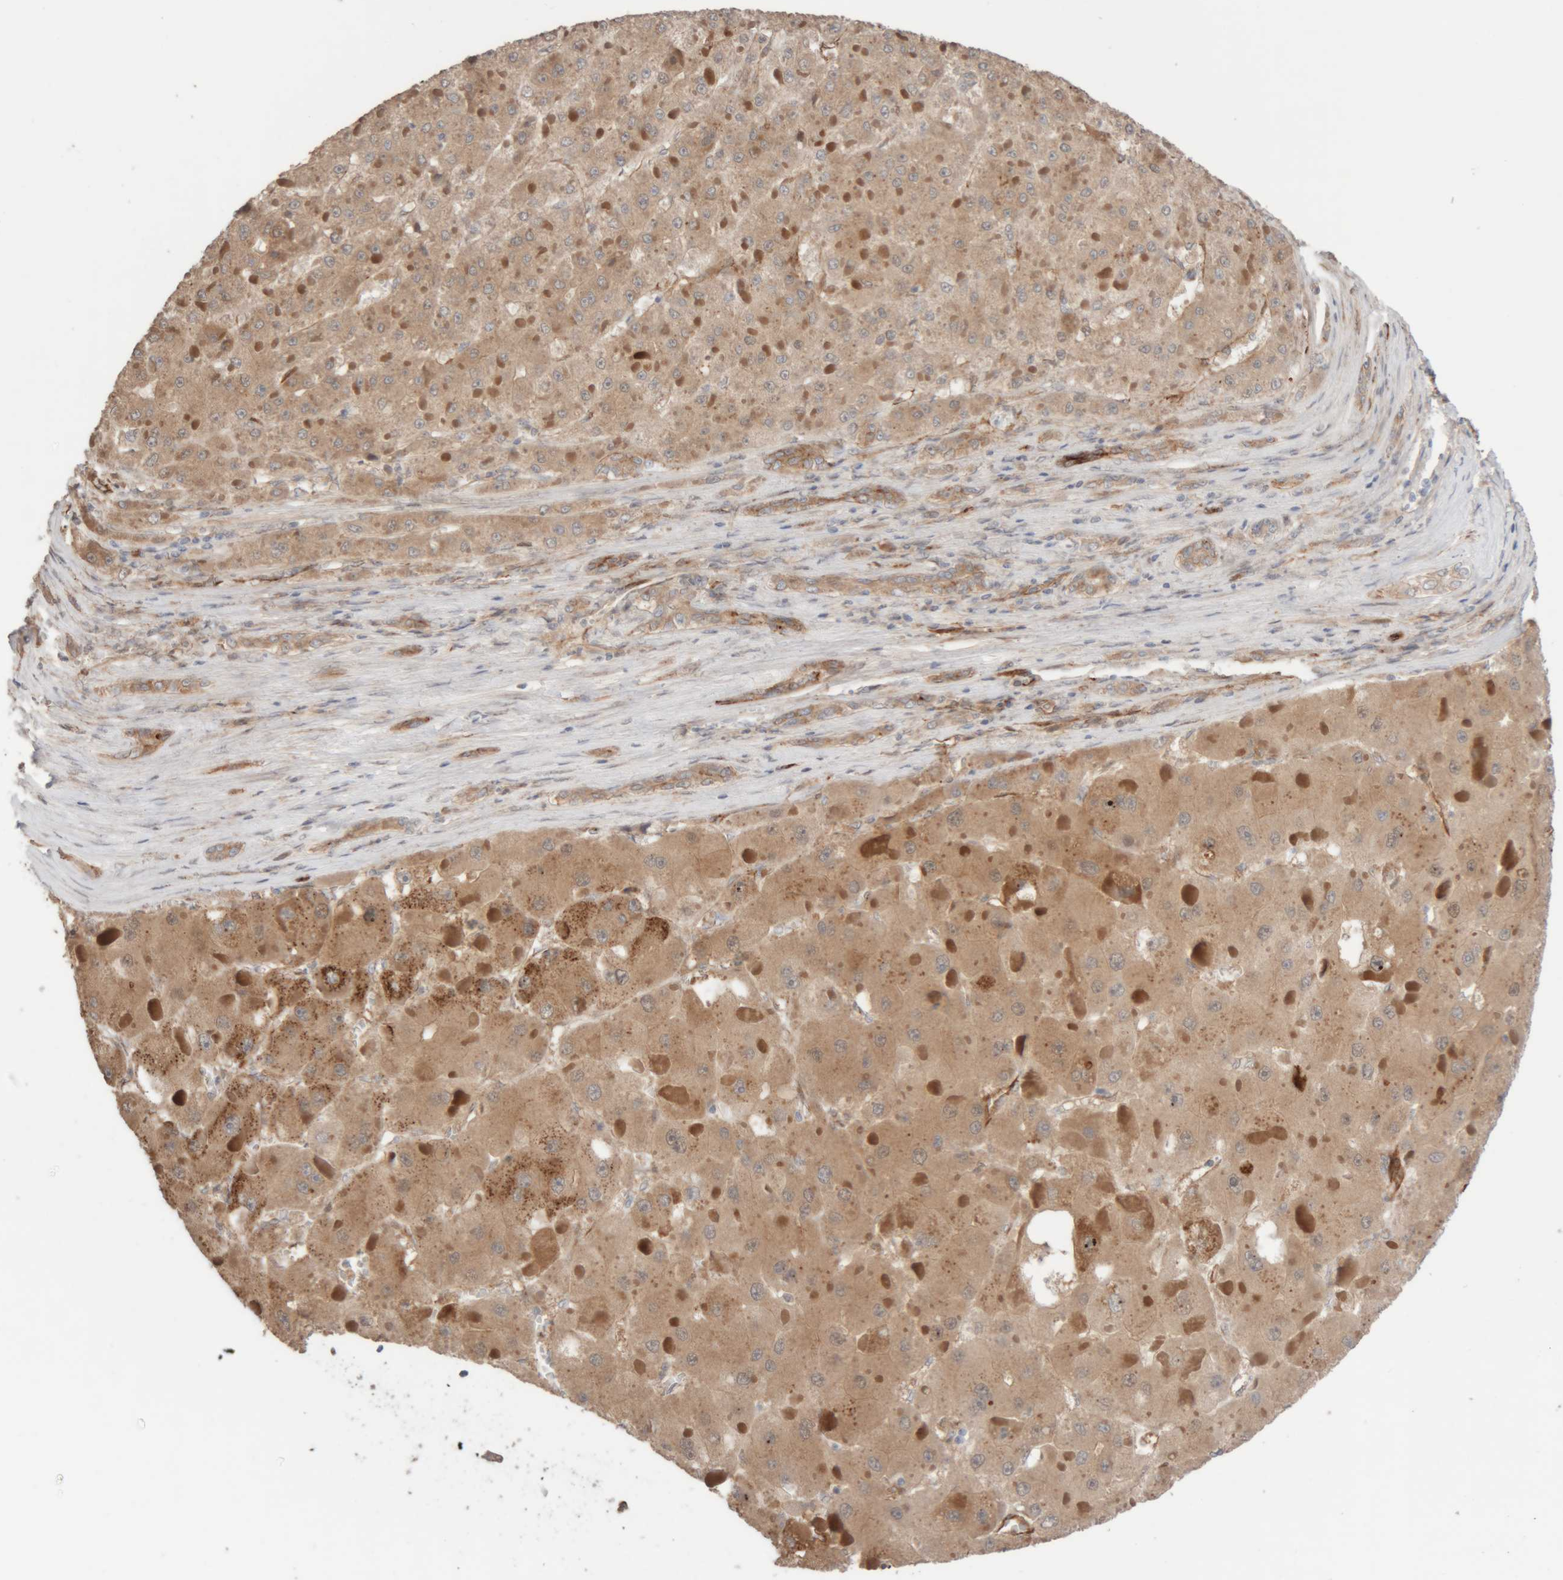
{"staining": {"intensity": "weak", "quantity": ">75%", "location": "cytoplasmic/membranous"}, "tissue": "liver cancer", "cell_type": "Tumor cells", "image_type": "cancer", "snomed": [{"axis": "morphology", "description": "Carcinoma, Hepatocellular, NOS"}, {"axis": "topography", "description": "Liver"}], "caption": "A low amount of weak cytoplasmic/membranous staining is identified in approximately >75% of tumor cells in liver cancer (hepatocellular carcinoma) tissue.", "gene": "RAB32", "patient": {"sex": "female", "age": 73}}